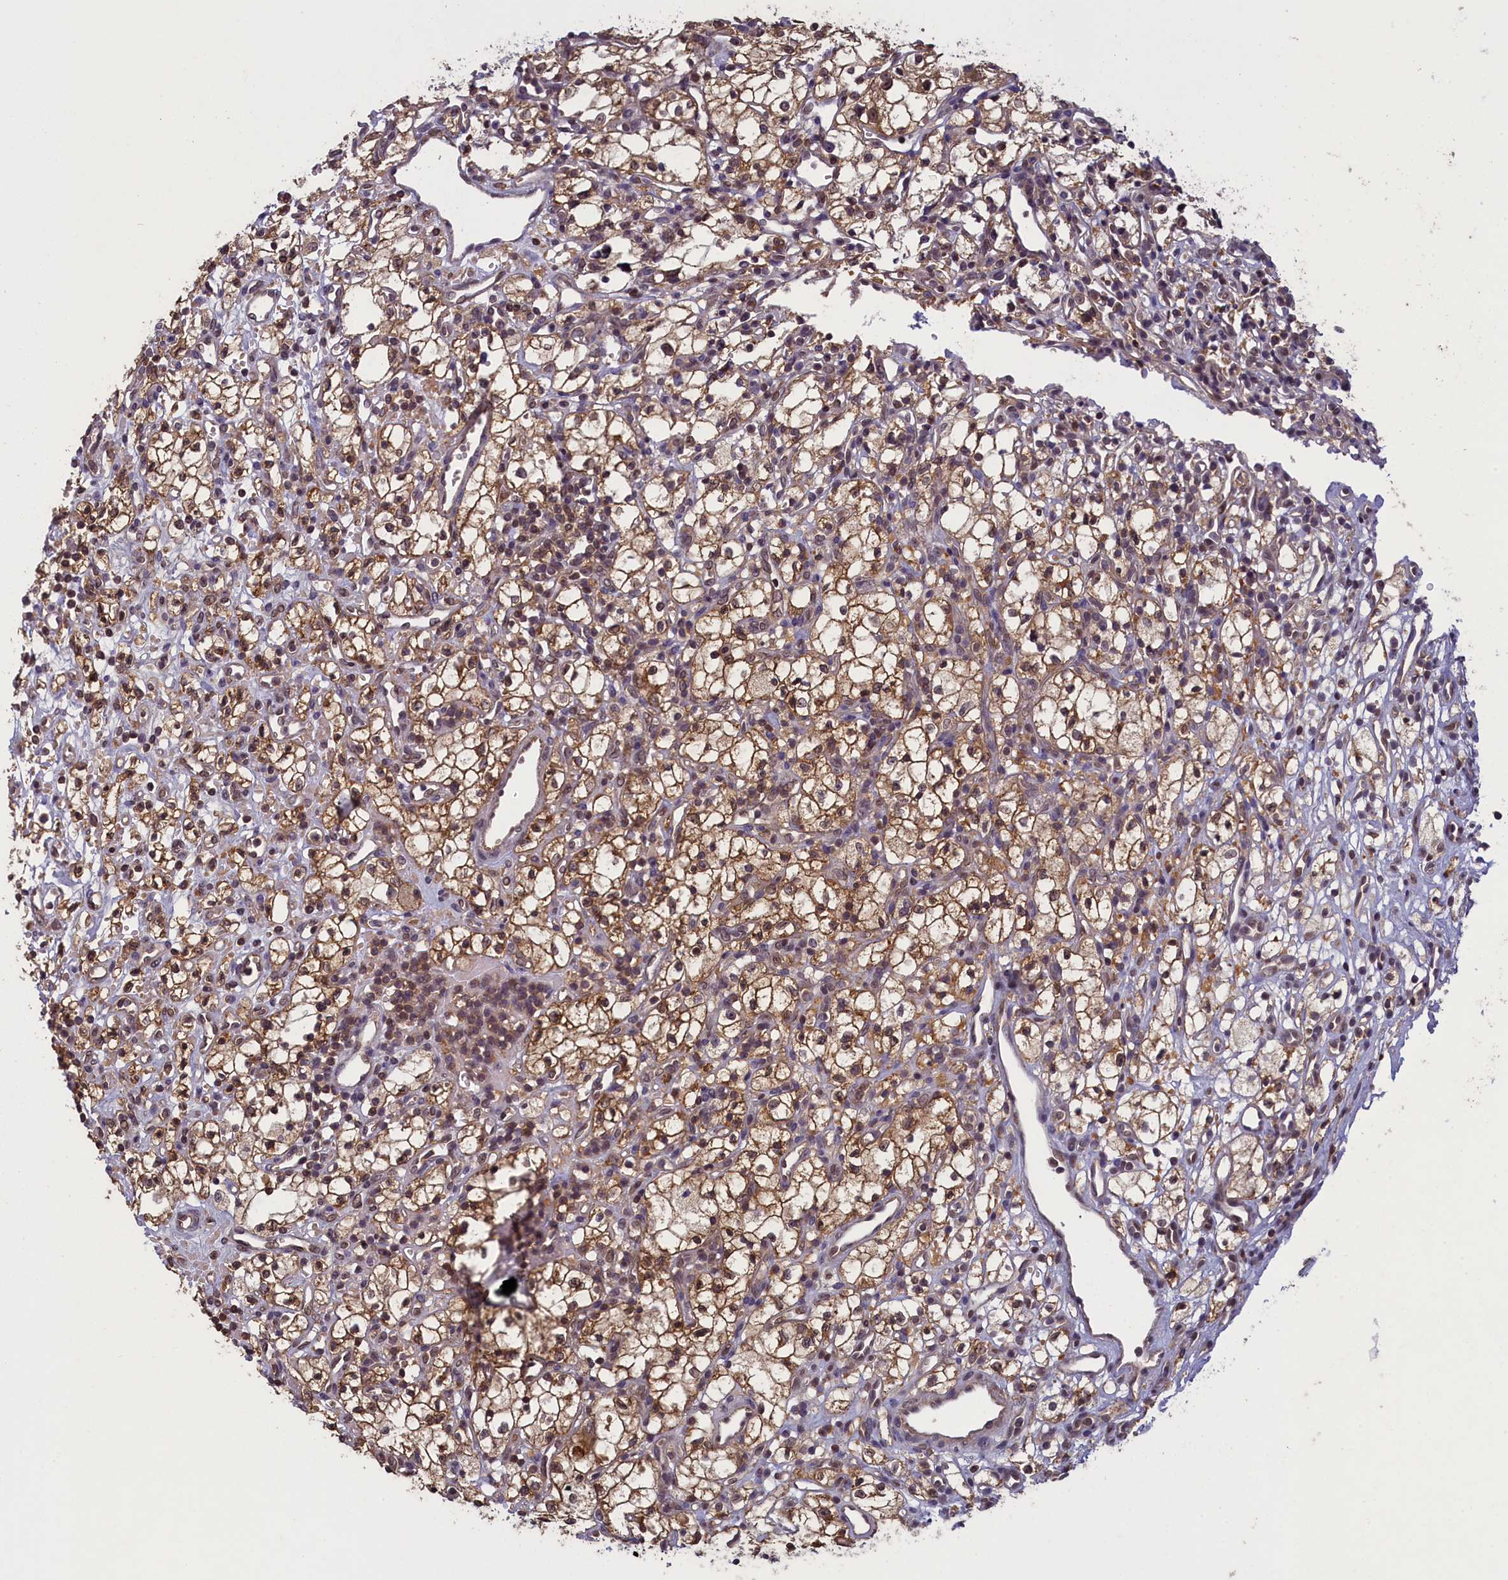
{"staining": {"intensity": "moderate", "quantity": ">75%", "location": "cytoplasmic/membranous,nuclear"}, "tissue": "renal cancer", "cell_type": "Tumor cells", "image_type": "cancer", "snomed": [{"axis": "morphology", "description": "Adenocarcinoma, NOS"}, {"axis": "topography", "description": "Kidney"}], "caption": "Human renal cancer stained for a protein (brown) demonstrates moderate cytoplasmic/membranous and nuclear positive staining in approximately >75% of tumor cells.", "gene": "NUBP1", "patient": {"sex": "male", "age": 59}}